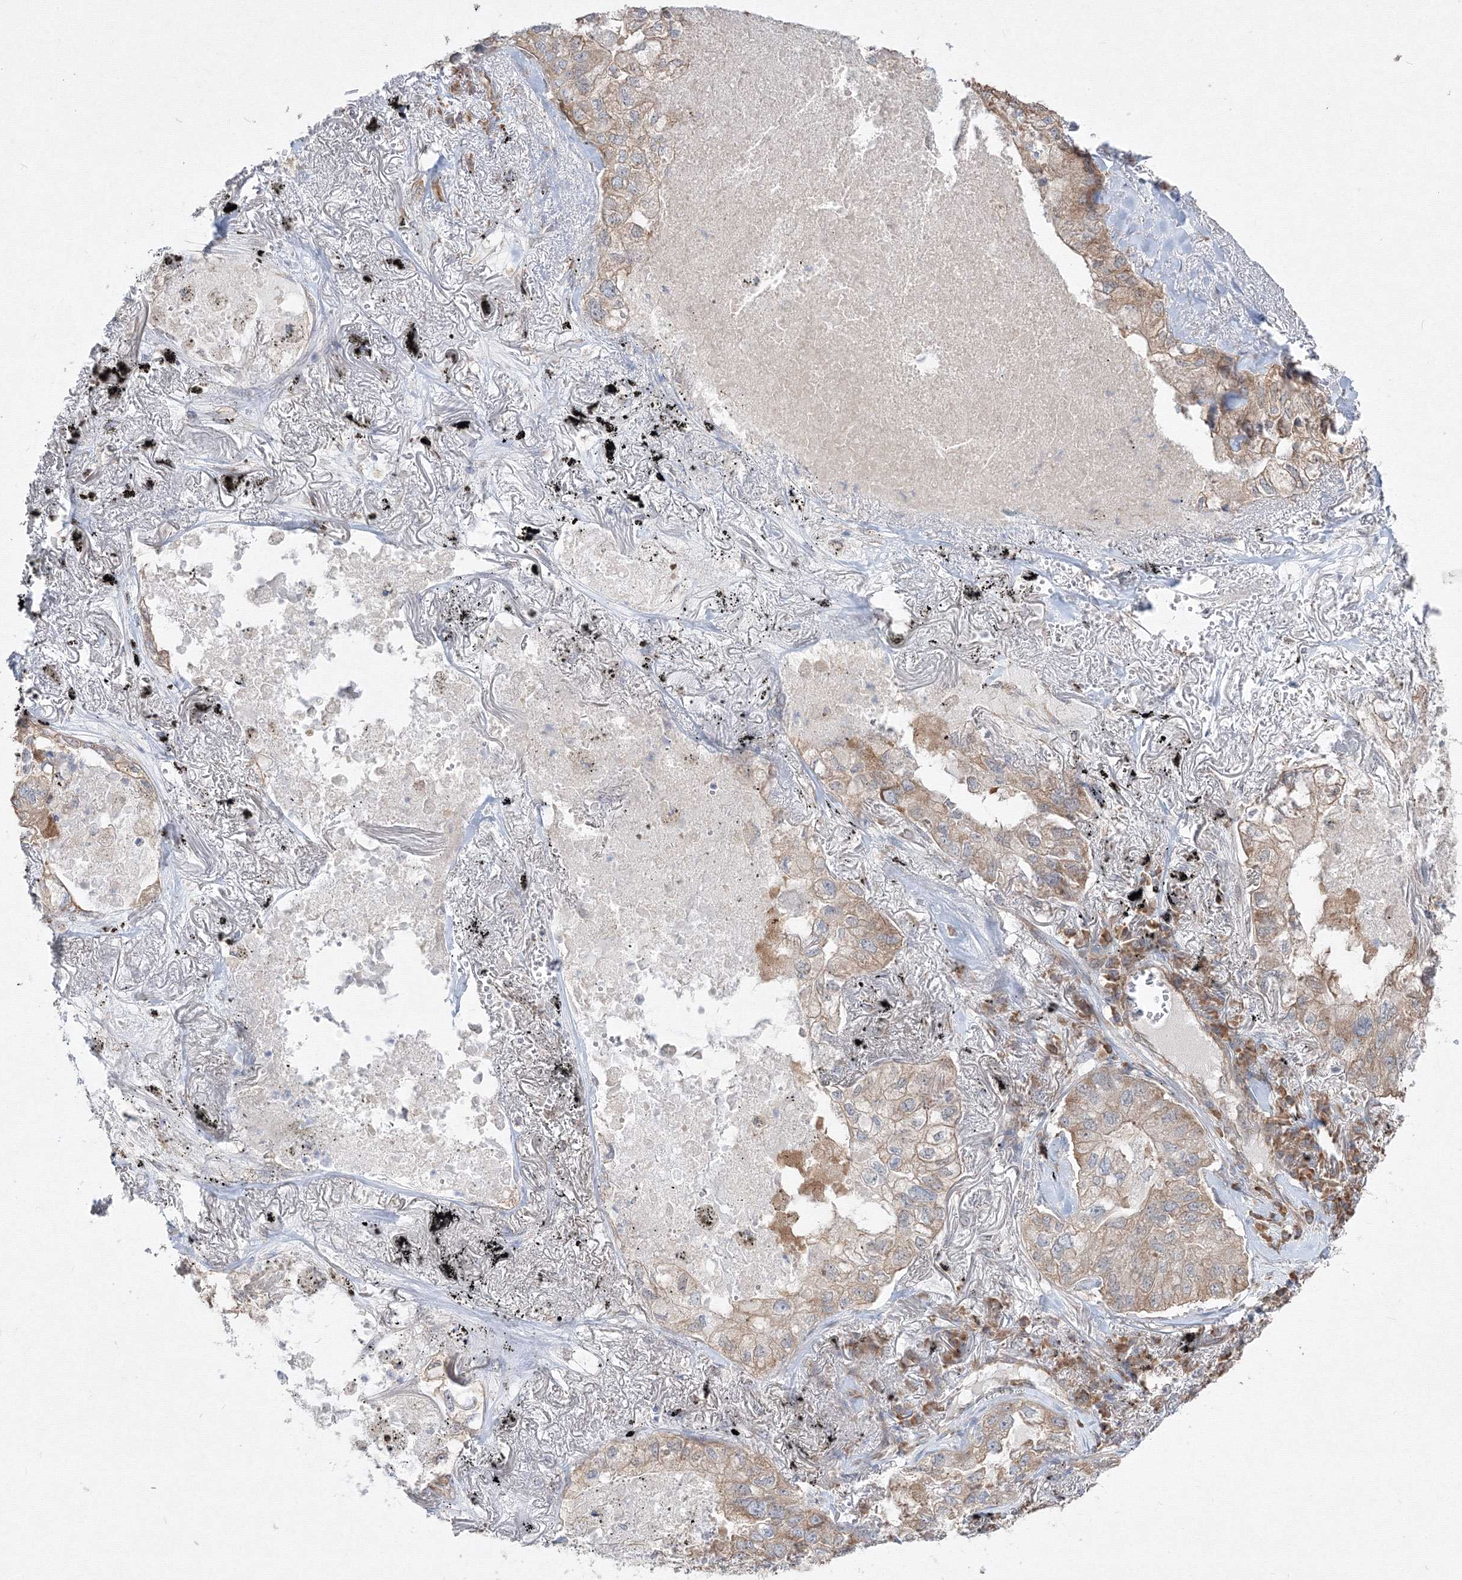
{"staining": {"intensity": "weak", "quantity": "25%-75%", "location": "cytoplasmic/membranous"}, "tissue": "lung cancer", "cell_type": "Tumor cells", "image_type": "cancer", "snomed": [{"axis": "morphology", "description": "Adenocarcinoma, NOS"}, {"axis": "topography", "description": "Lung"}], "caption": "A brown stain highlights weak cytoplasmic/membranous staining of a protein in lung cancer (adenocarcinoma) tumor cells.", "gene": "FBXL8", "patient": {"sex": "male", "age": 65}}